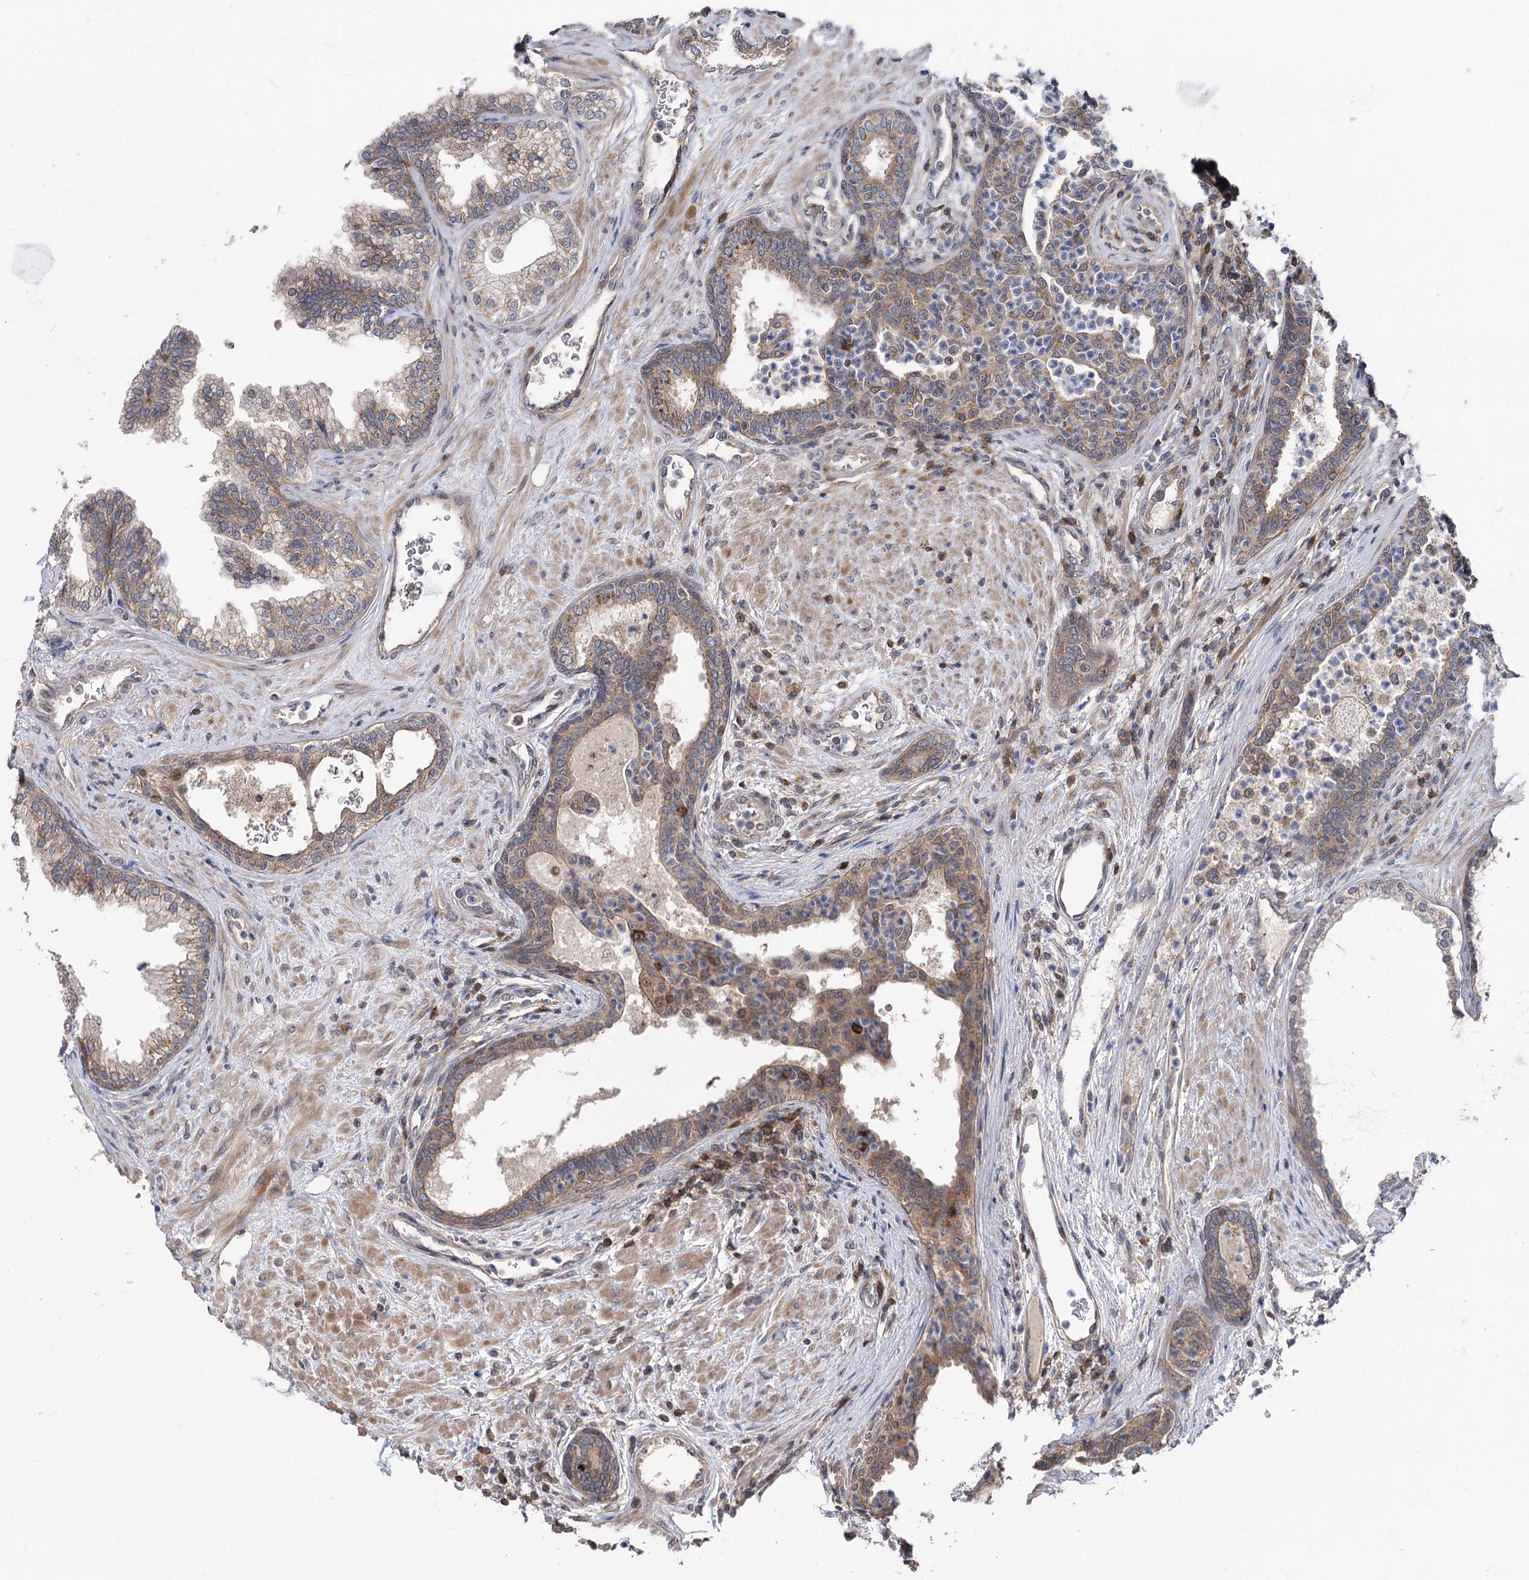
{"staining": {"intensity": "moderate", "quantity": "25%-75%", "location": "cytoplasmic/membranous"}, "tissue": "prostate", "cell_type": "Glandular cells", "image_type": "normal", "snomed": [{"axis": "morphology", "description": "Normal tissue, NOS"}, {"axis": "topography", "description": "Prostate"}], "caption": "A brown stain highlights moderate cytoplasmic/membranous positivity of a protein in glandular cells of unremarkable human prostate. Nuclei are stained in blue.", "gene": "STX6", "patient": {"sex": "male", "age": 76}}